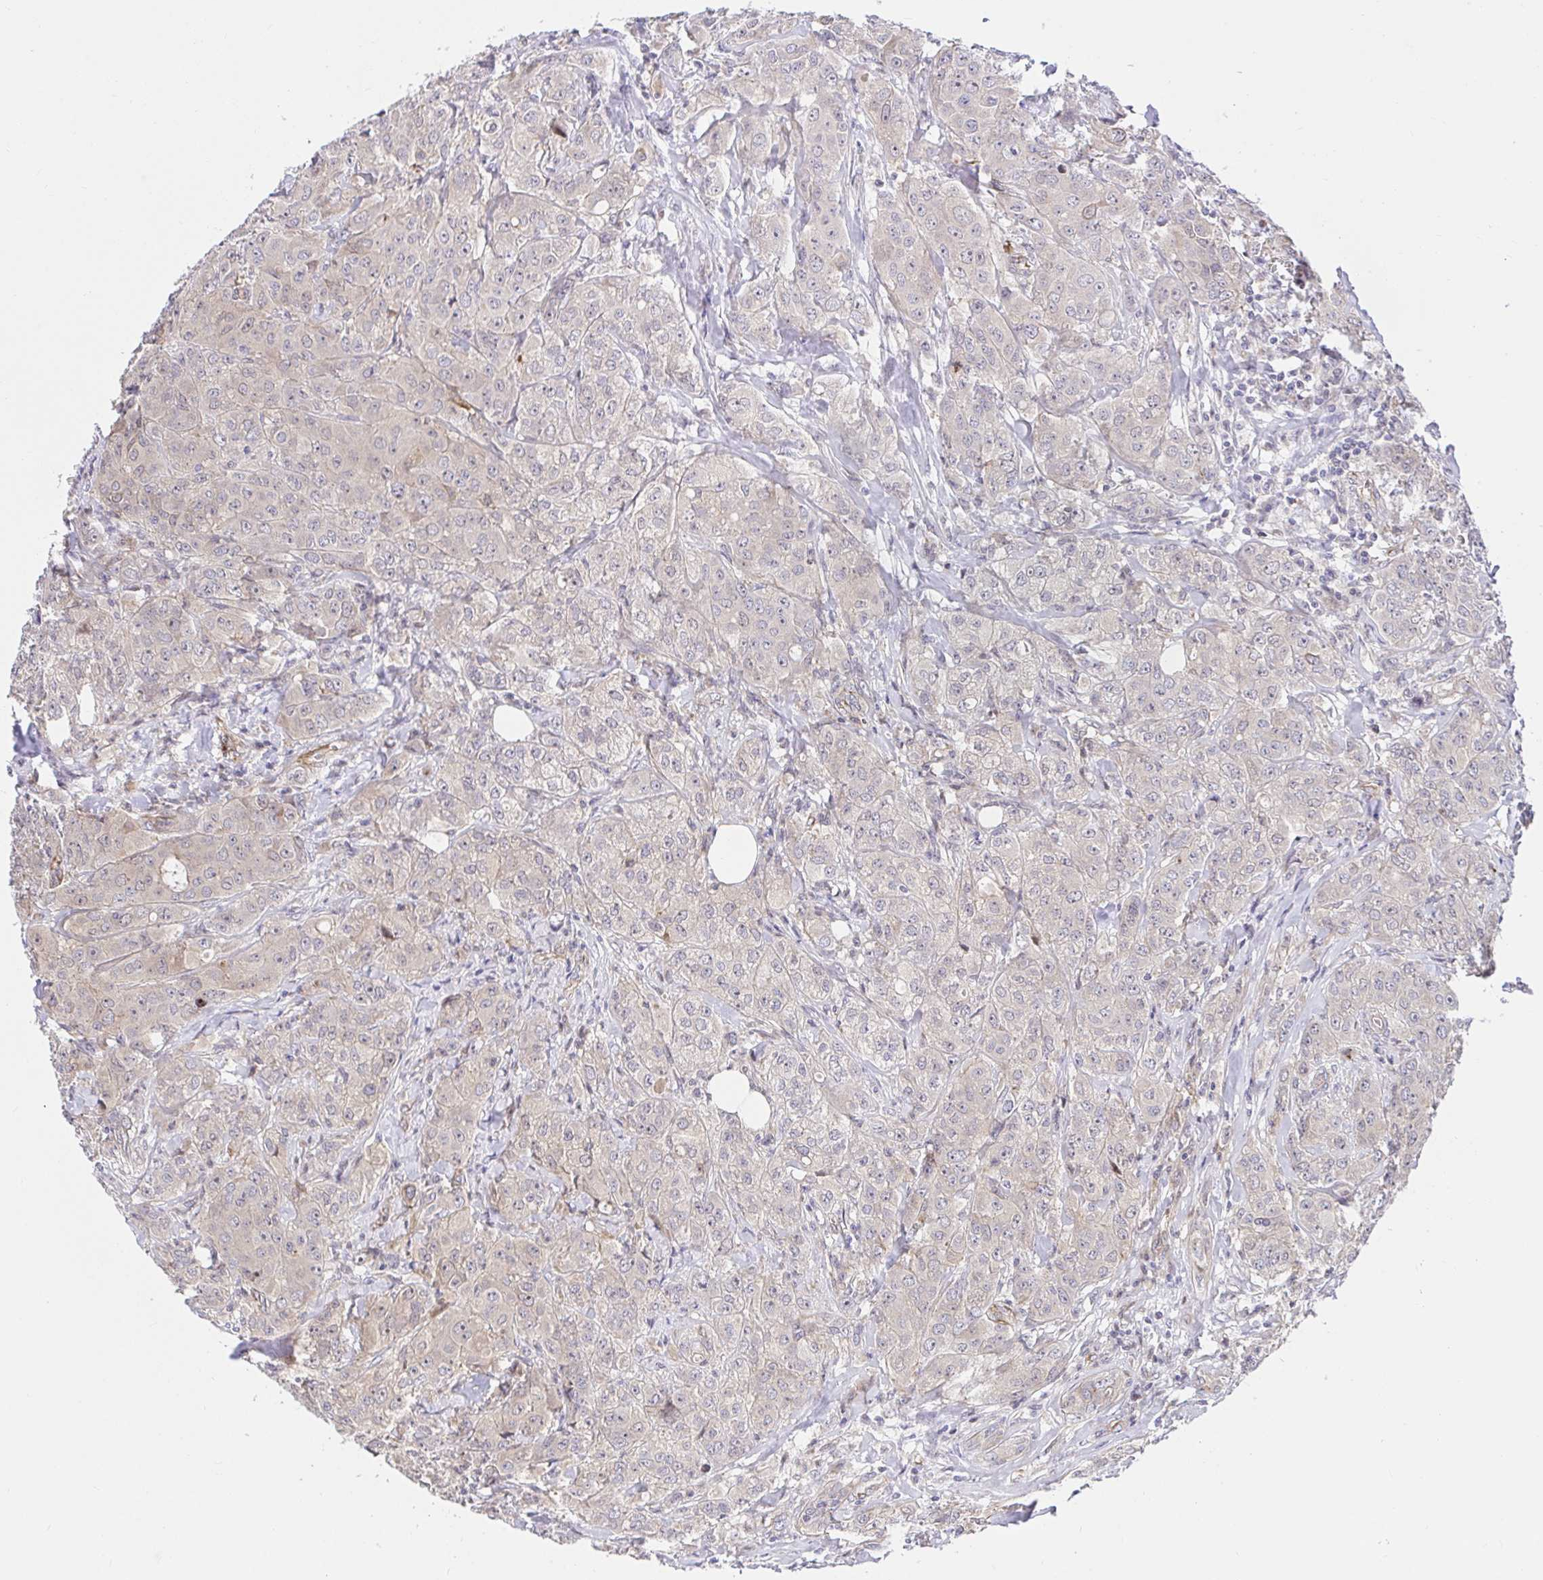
{"staining": {"intensity": "negative", "quantity": "none", "location": "none"}, "tissue": "breast cancer", "cell_type": "Tumor cells", "image_type": "cancer", "snomed": [{"axis": "morphology", "description": "Normal tissue, NOS"}, {"axis": "morphology", "description": "Duct carcinoma"}, {"axis": "topography", "description": "Breast"}], "caption": "The immunohistochemistry photomicrograph has no significant positivity in tumor cells of breast cancer (invasive ductal carcinoma) tissue.", "gene": "TRIM55", "patient": {"sex": "female", "age": 43}}